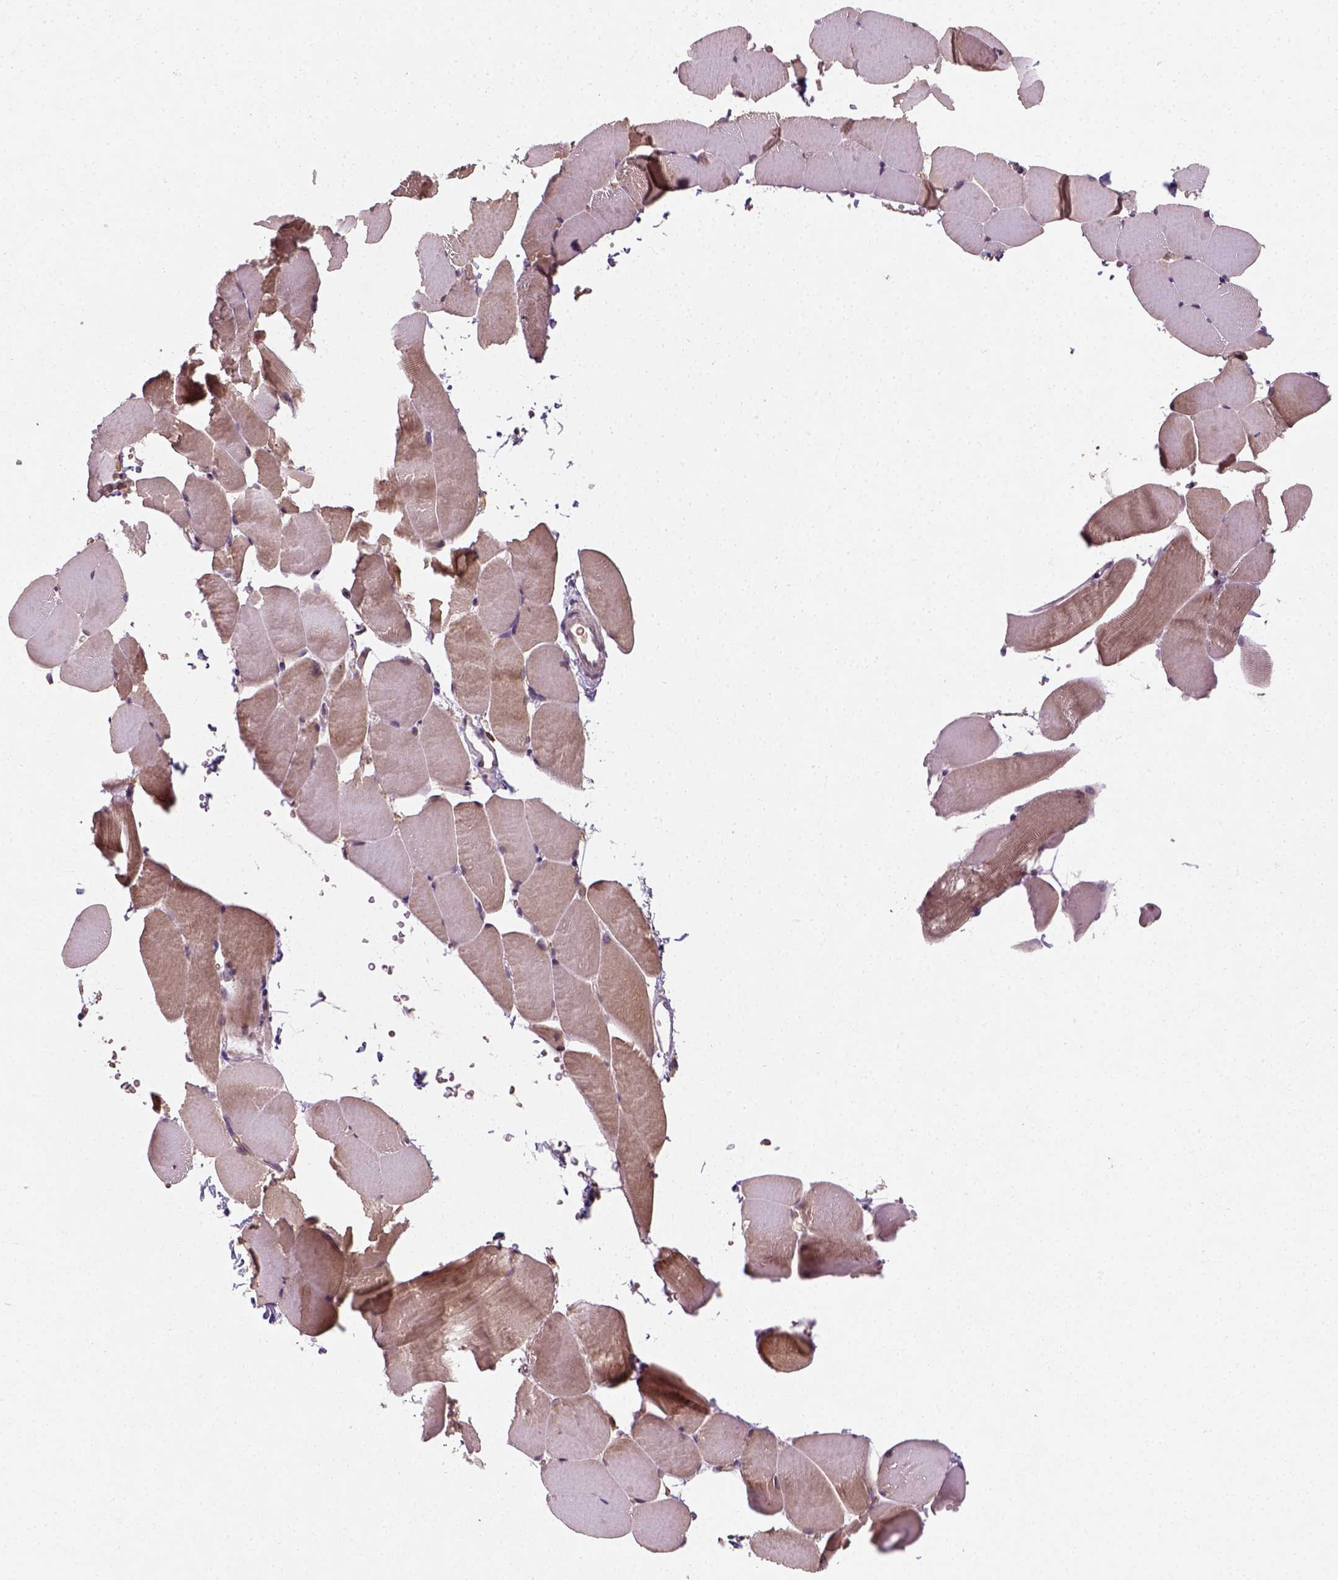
{"staining": {"intensity": "weak", "quantity": "25%-75%", "location": "cytoplasmic/membranous"}, "tissue": "skeletal muscle", "cell_type": "Myocytes", "image_type": "normal", "snomed": [{"axis": "morphology", "description": "Normal tissue, NOS"}, {"axis": "topography", "description": "Skeletal muscle"}], "caption": "High-magnification brightfield microscopy of benign skeletal muscle stained with DAB (3,3'-diaminobenzidine) (brown) and counterstained with hematoxylin (blue). myocytes exhibit weak cytoplasmic/membranous expression is appreciated in about25%-75% of cells.", "gene": "CAMKK1", "patient": {"sex": "female", "age": 37}}